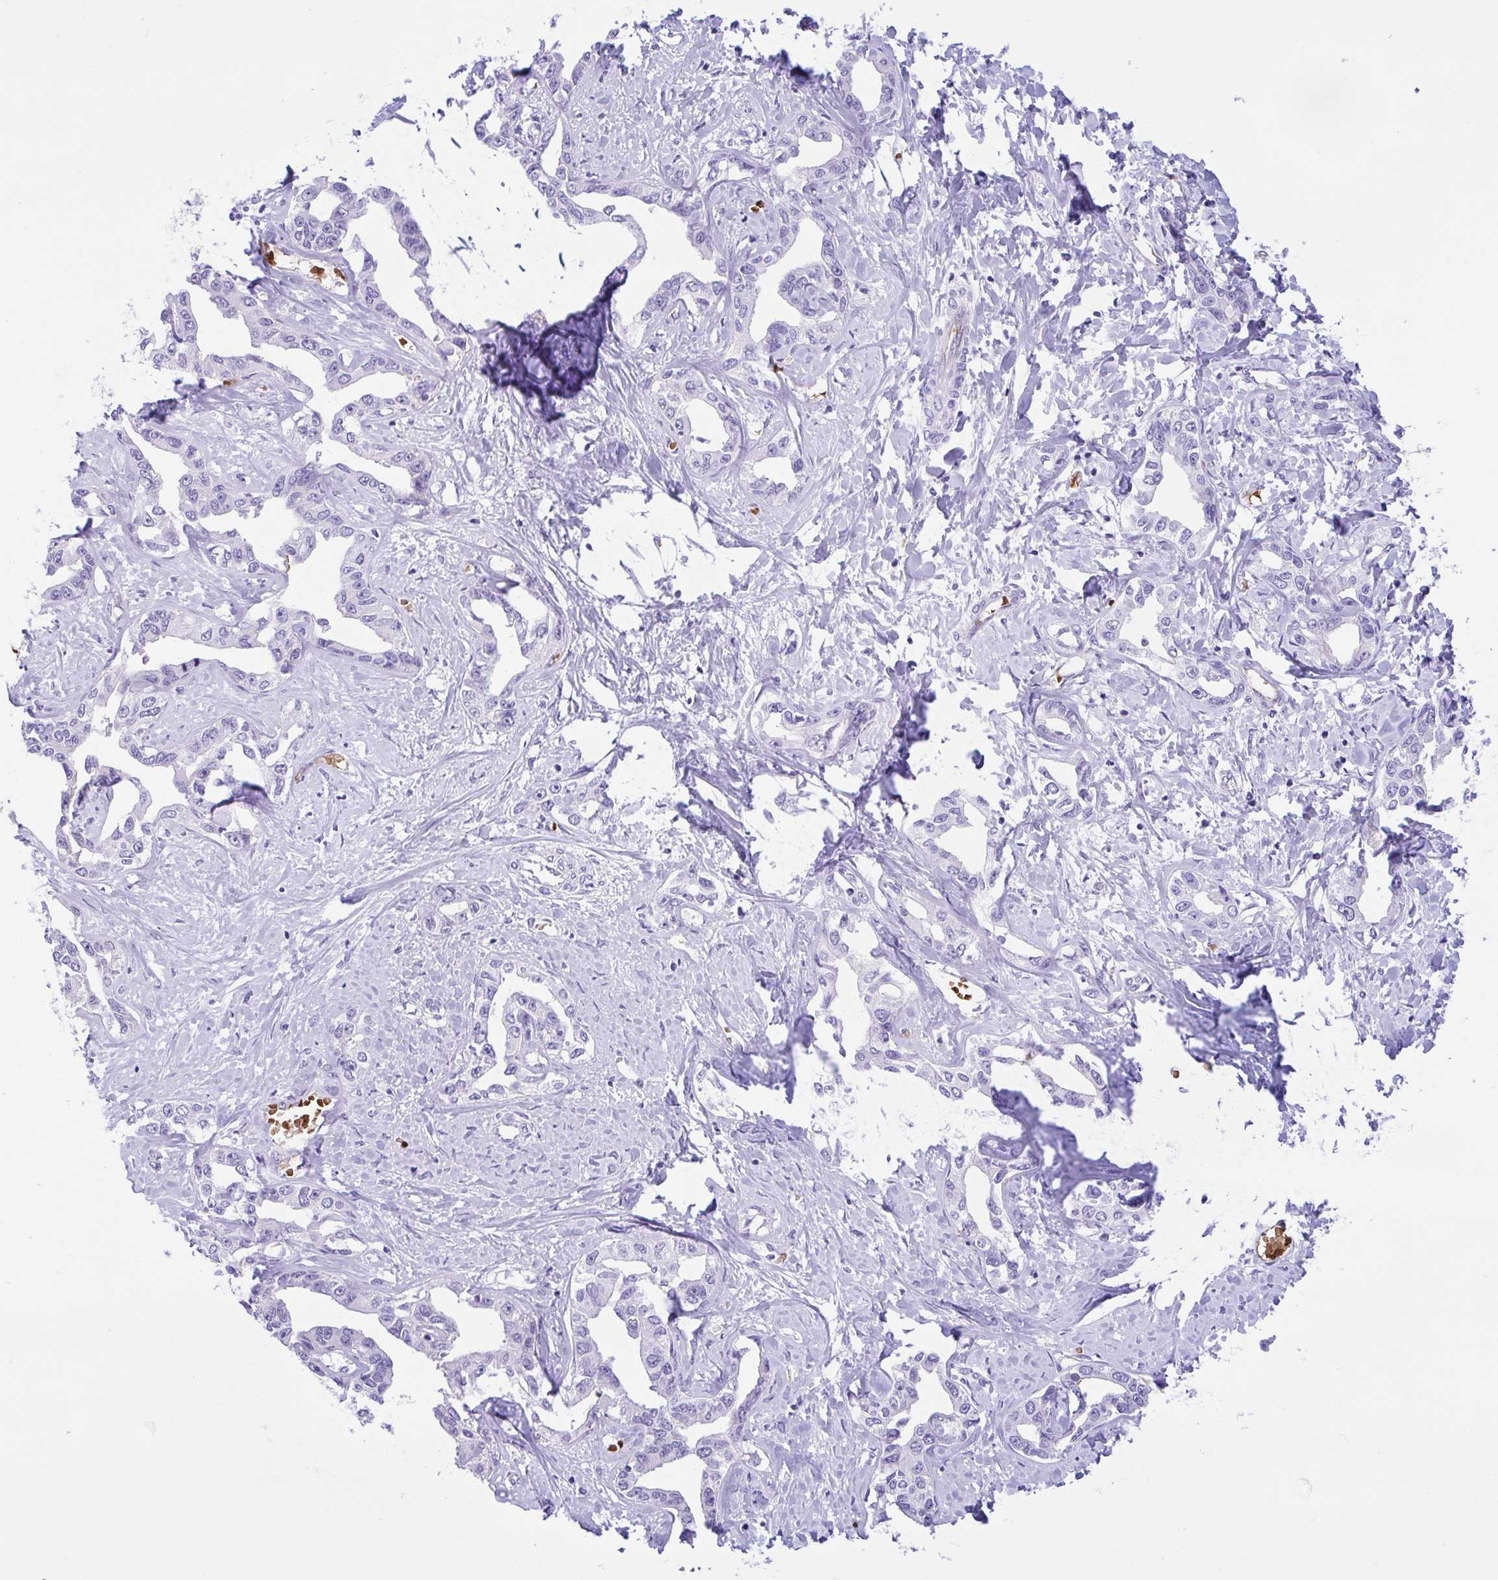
{"staining": {"intensity": "negative", "quantity": "none", "location": "none"}, "tissue": "liver cancer", "cell_type": "Tumor cells", "image_type": "cancer", "snomed": [{"axis": "morphology", "description": "Cholangiocarcinoma"}, {"axis": "topography", "description": "Liver"}], "caption": "This micrograph is of liver cancer (cholangiocarcinoma) stained with immunohistochemistry (IHC) to label a protein in brown with the nuclei are counter-stained blue. There is no expression in tumor cells. The staining was performed using DAB to visualize the protein expression in brown, while the nuclei were stained in blue with hematoxylin (Magnification: 20x).", "gene": "TMEM79", "patient": {"sex": "male", "age": 59}}